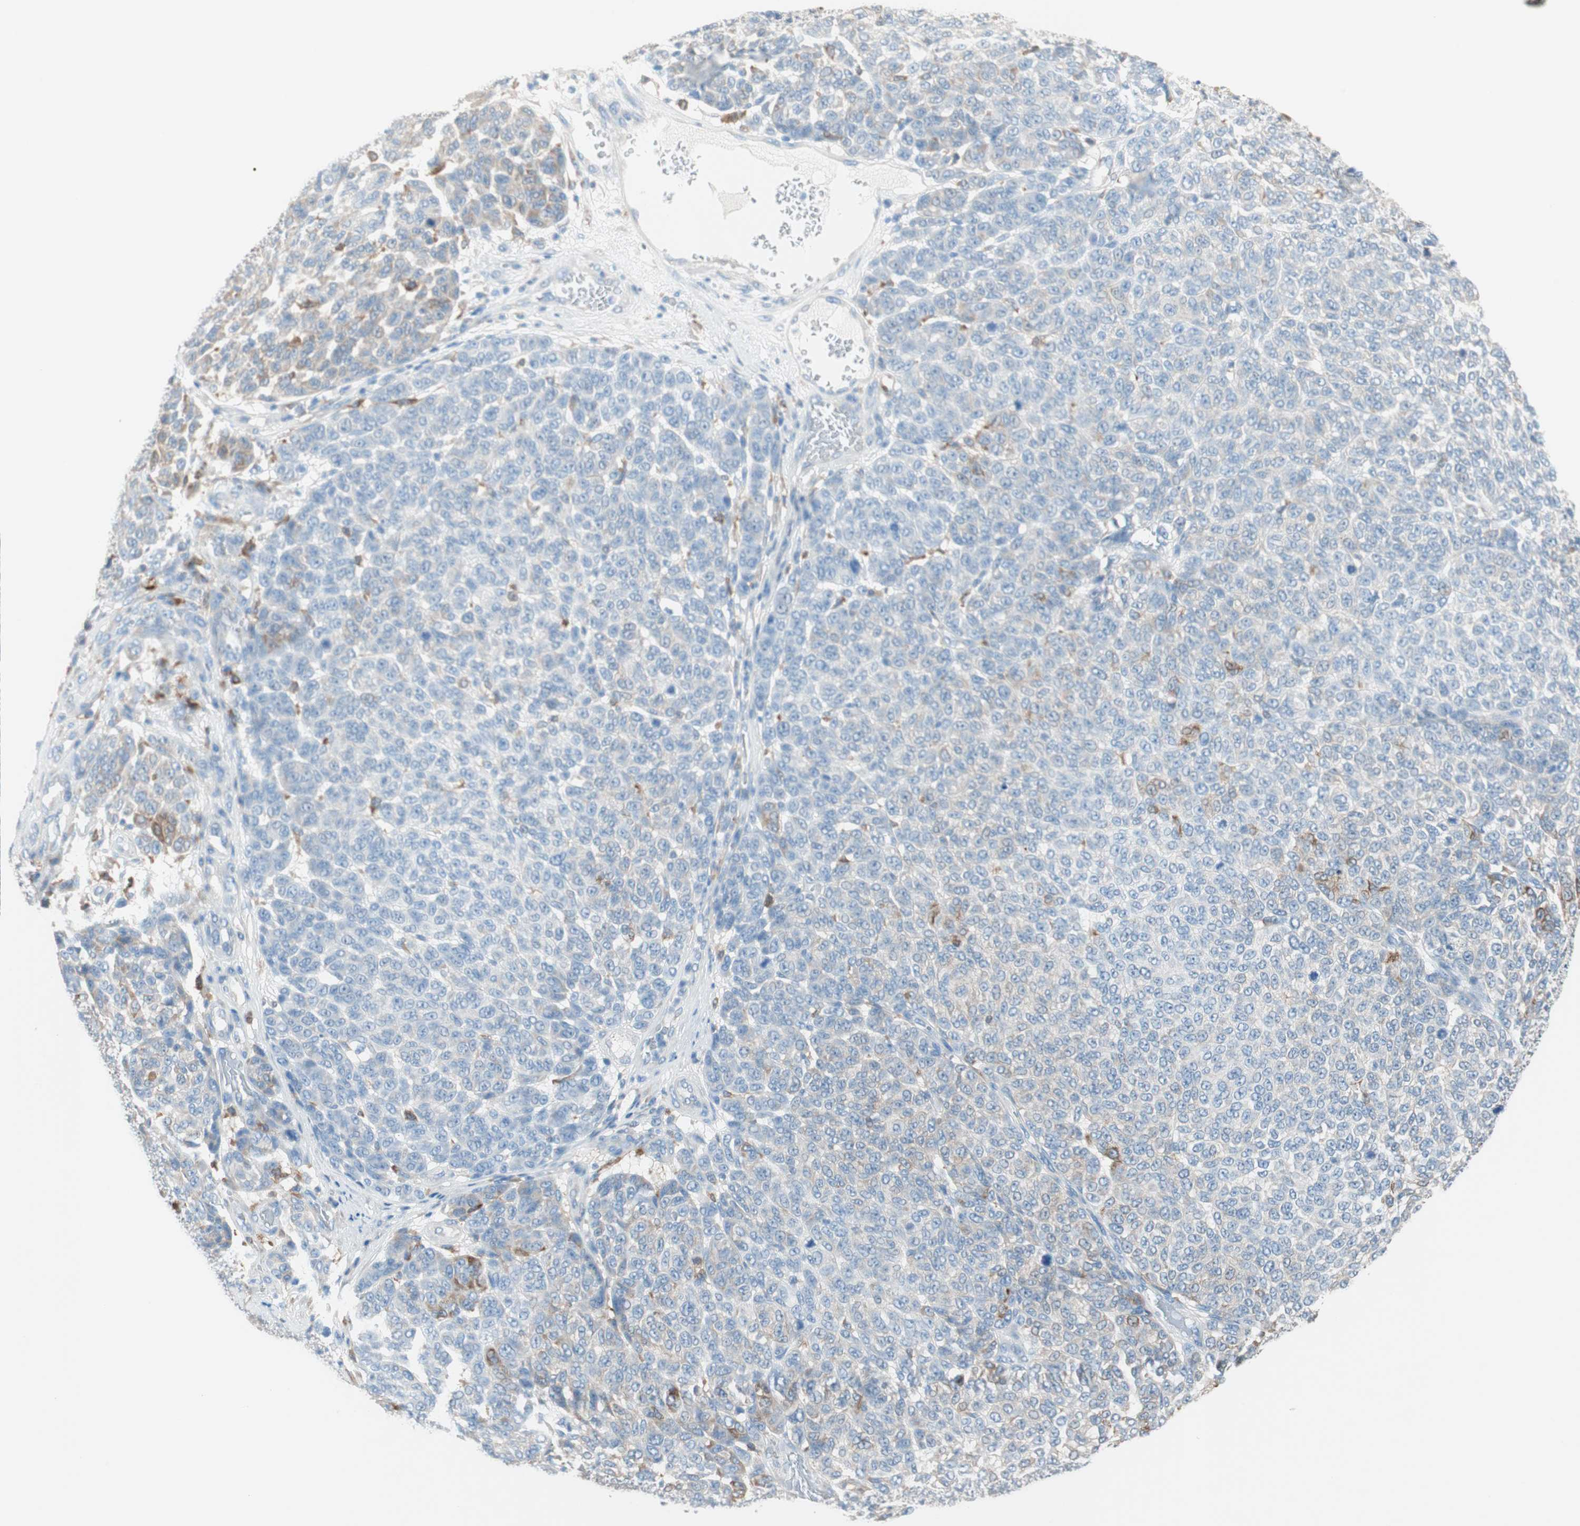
{"staining": {"intensity": "moderate", "quantity": "25%-75%", "location": "cytoplasmic/membranous"}, "tissue": "melanoma", "cell_type": "Tumor cells", "image_type": "cancer", "snomed": [{"axis": "morphology", "description": "Malignant melanoma, NOS"}, {"axis": "topography", "description": "Skin"}], "caption": "A brown stain shows moderate cytoplasmic/membranous expression of a protein in malignant melanoma tumor cells.", "gene": "GLUL", "patient": {"sex": "male", "age": 59}}